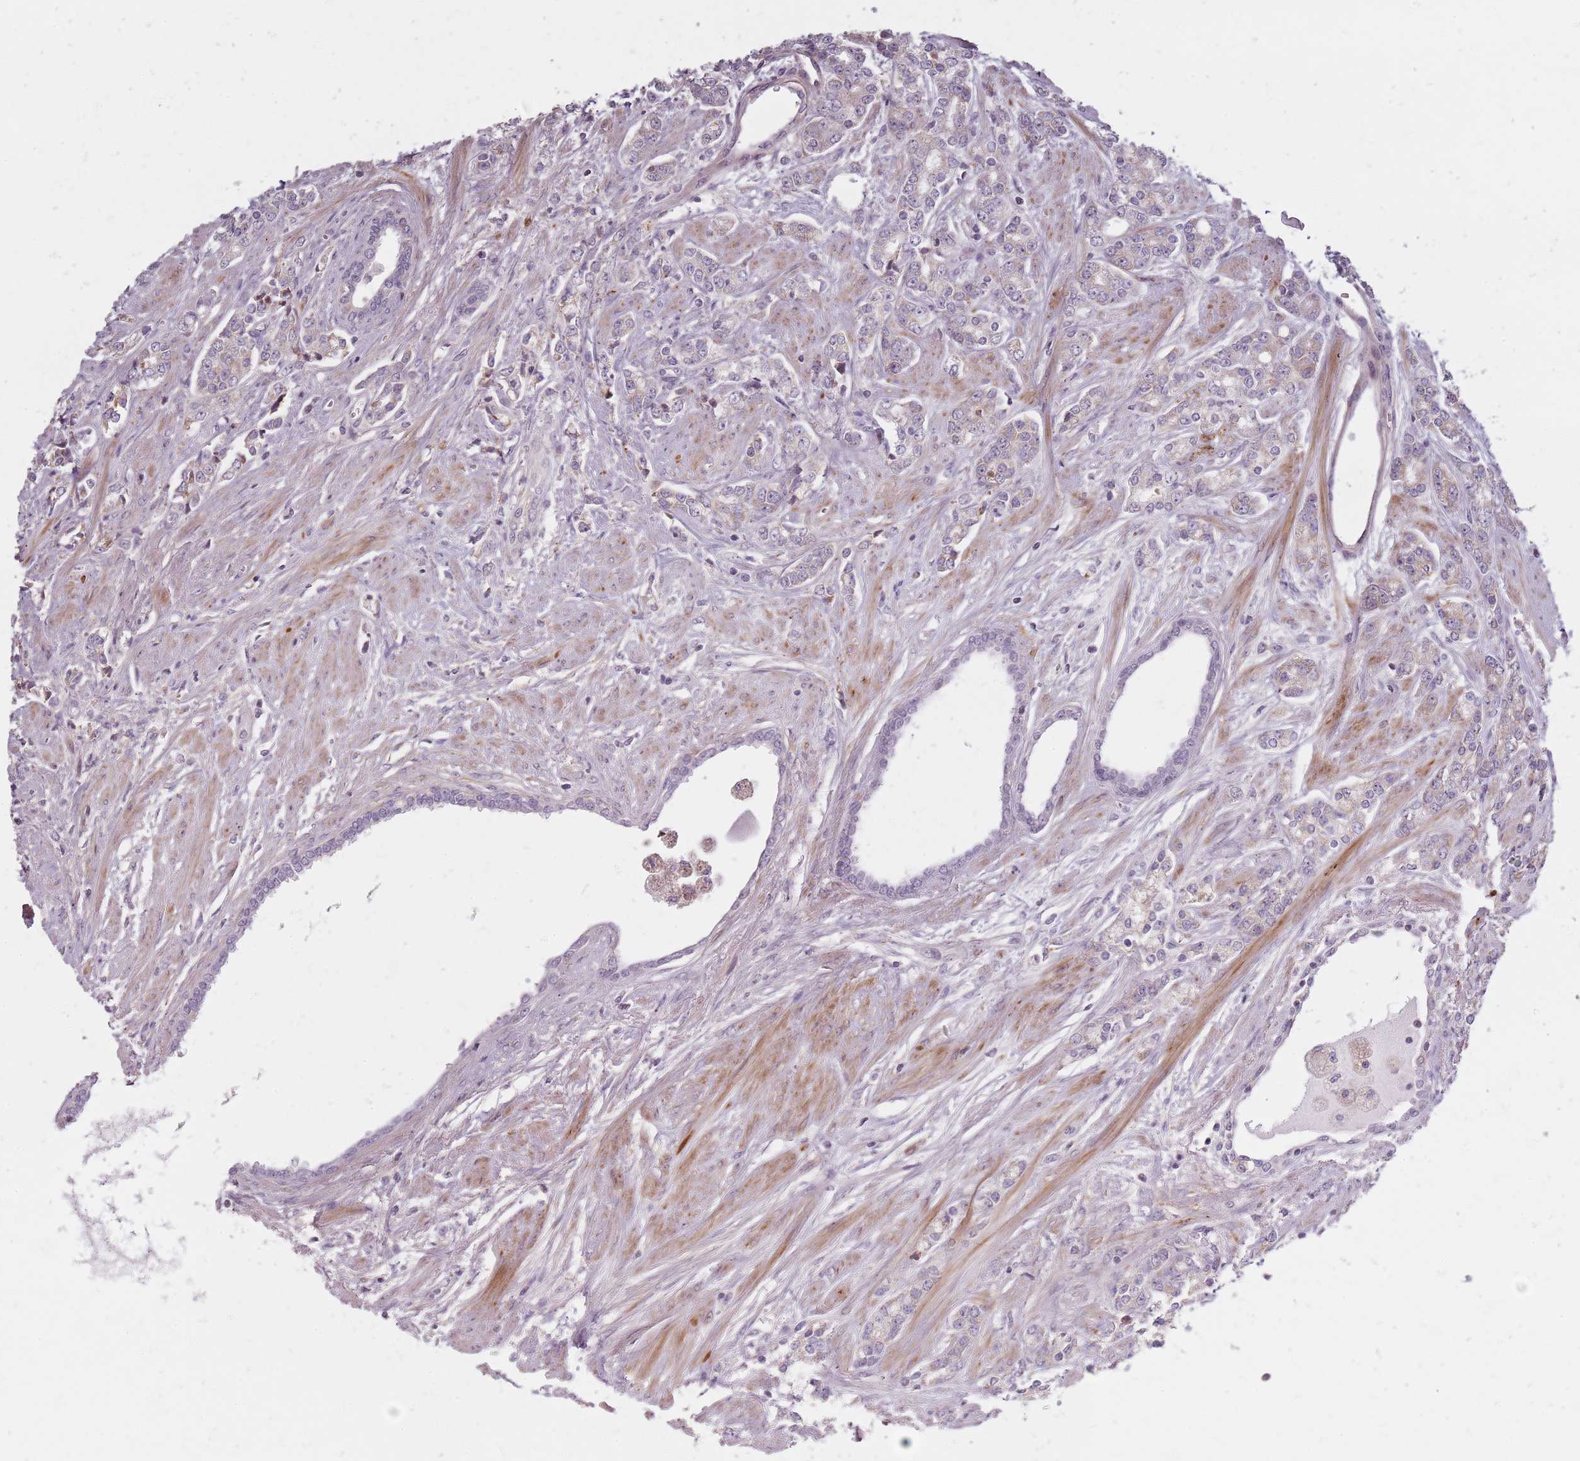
{"staining": {"intensity": "negative", "quantity": "none", "location": "none"}, "tissue": "prostate cancer", "cell_type": "Tumor cells", "image_type": "cancer", "snomed": [{"axis": "morphology", "description": "Adenocarcinoma, High grade"}, {"axis": "topography", "description": "Prostate"}], "caption": "Histopathology image shows no significant protein positivity in tumor cells of prostate high-grade adenocarcinoma.", "gene": "SYNGR3", "patient": {"sex": "male", "age": 62}}